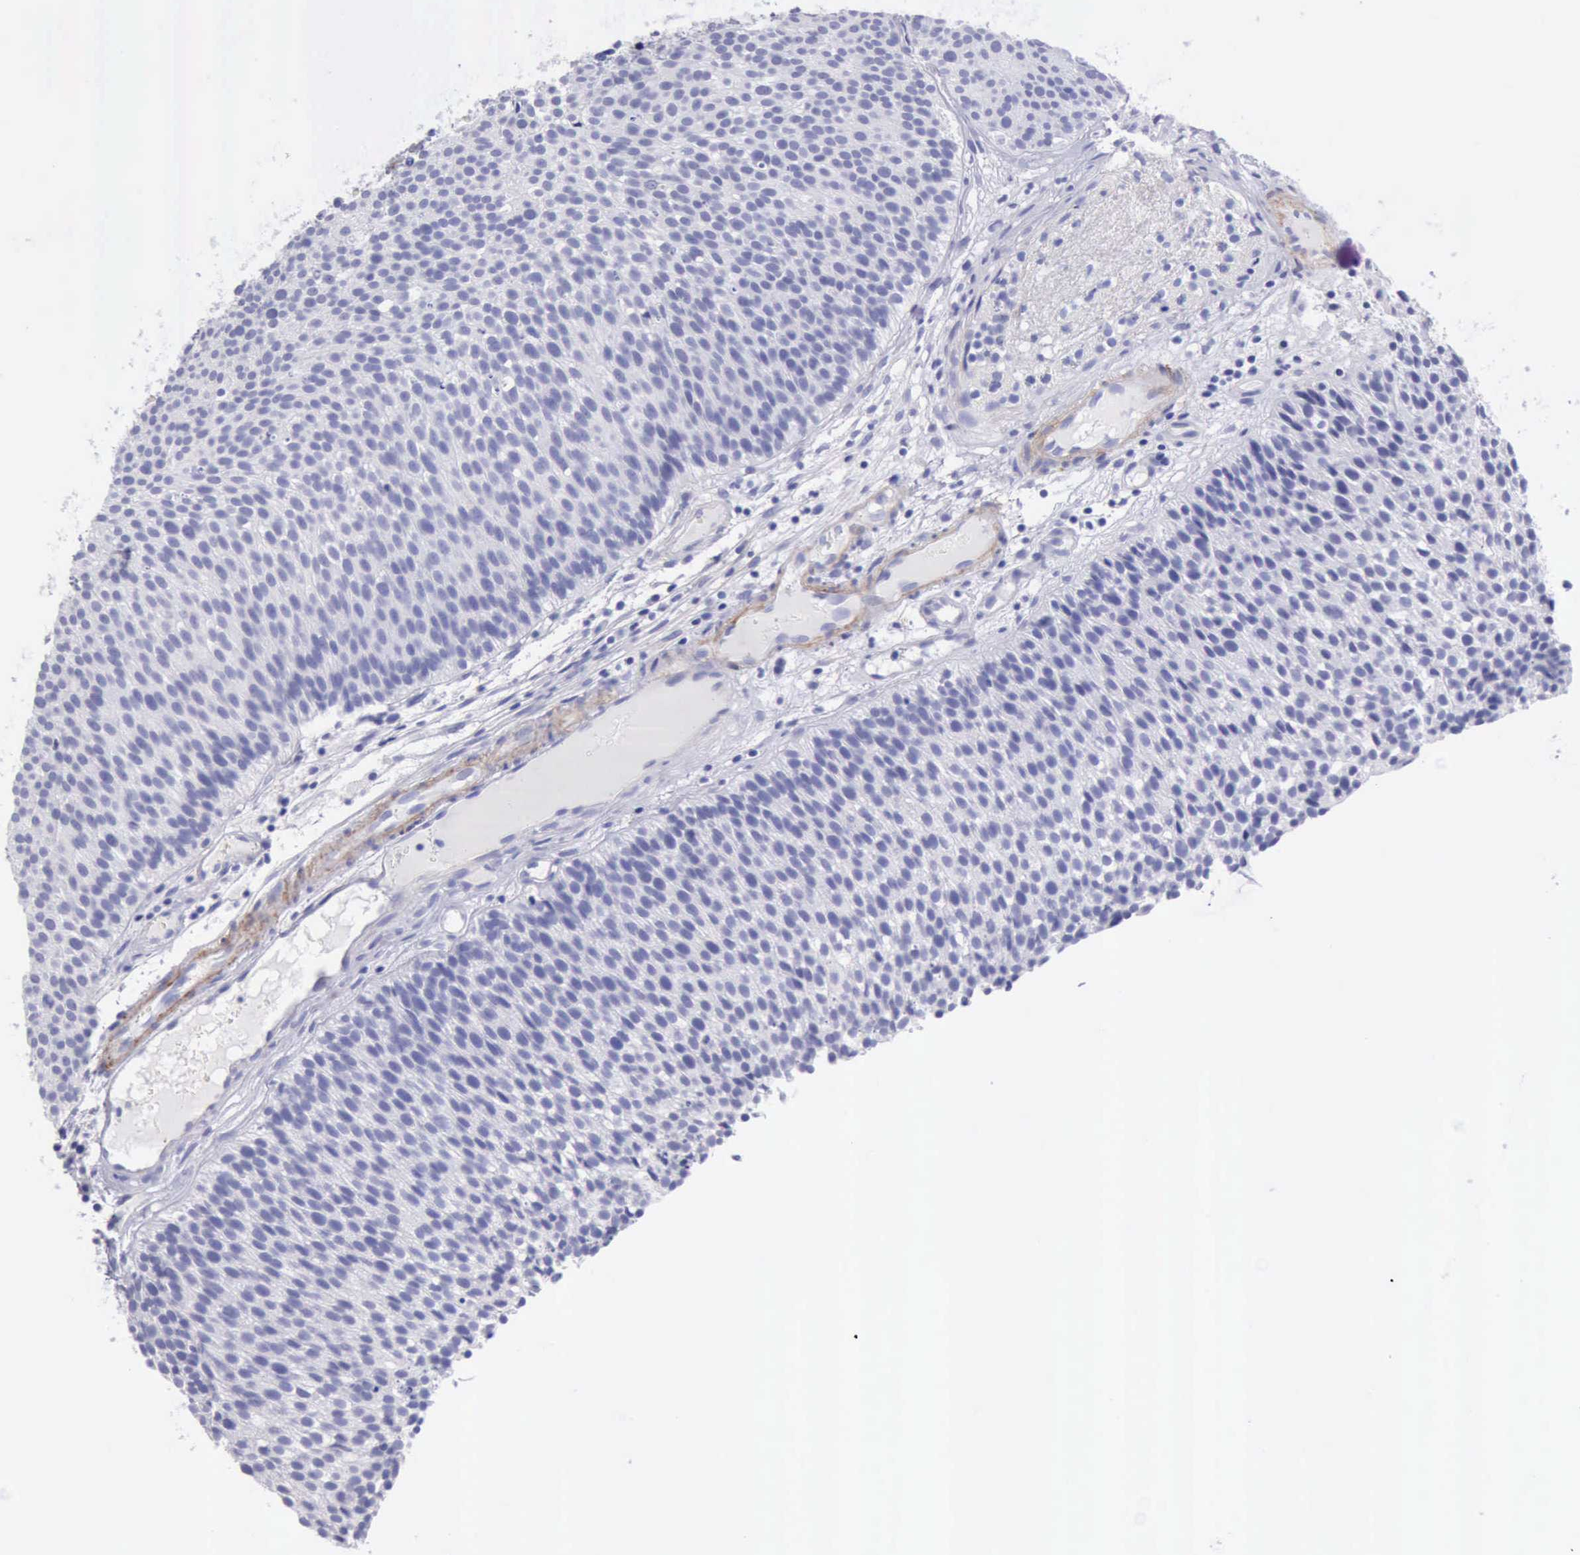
{"staining": {"intensity": "negative", "quantity": "none", "location": "none"}, "tissue": "urothelial cancer", "cell_type": "Tumor cells", "image_type": "cancer", "snomed": [{"axis": "morphology", "description": "Urothelial carcinoma, Low grade"}, {"axis": "topography", "description": "Urinary bladder"}], "caption": "IHC of human urothelial carcinoma (low-grade) exhibits no staining in tumor cells.", "gene": "AOC3", "patient": {"sex": "male", "age": 85}}